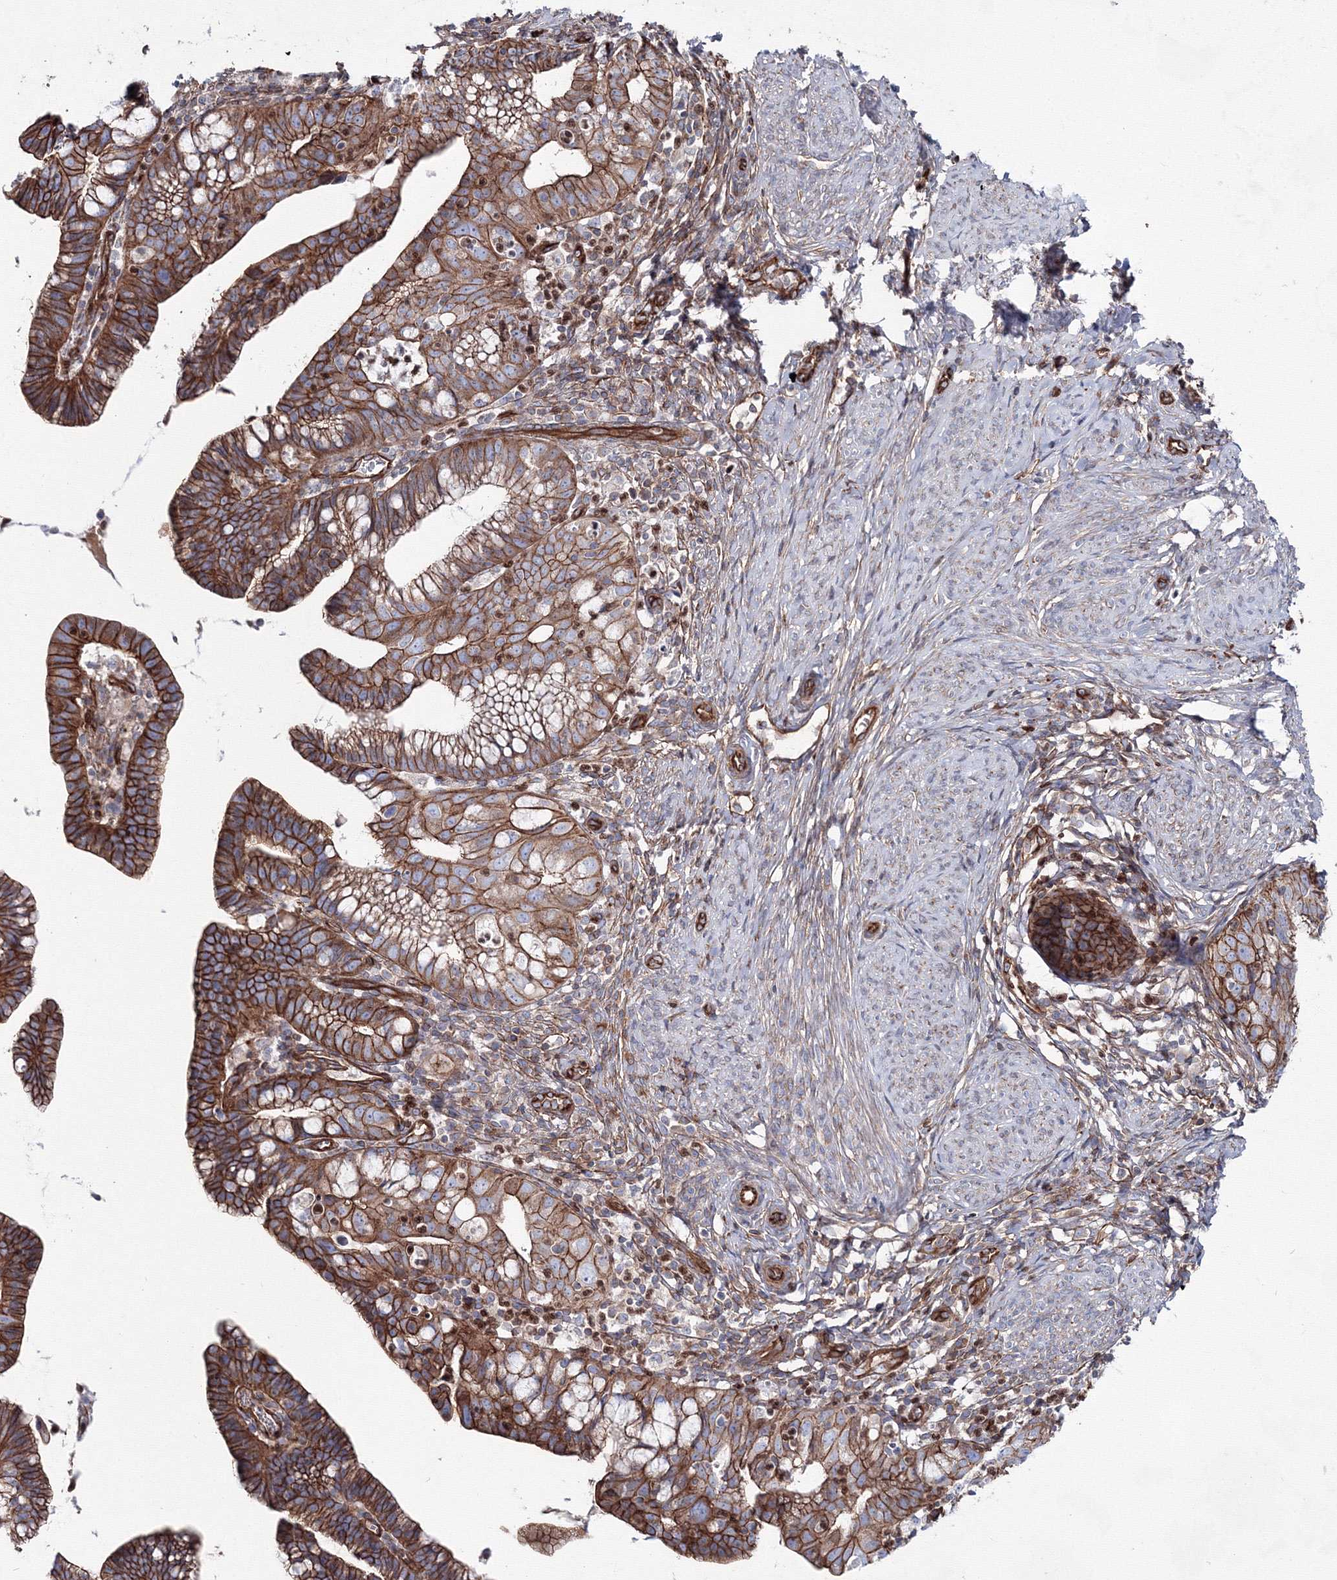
{"staining": {"intensity": "strong", "quantity": ">75%", "location": "cytoplasmic/membranous"}, "tissue": "cervical cancer", "cell_type": "Tumor cells", "image_type": "cancer", "snomed": [{"axis": "morphology", "description": "Adenocarcinoma, NOS"}, {"axis": "topography", "description": "Cervix"}], "caption": "About >75% of tumor cells in human adenocarcinoma (cervical) exhibit strong cytoplasmic/membranous protein expression as visualized by brown immunohistochemical staining.", "gene": "ANKRD37", "patient": {"sex": "female", "age": 36}}